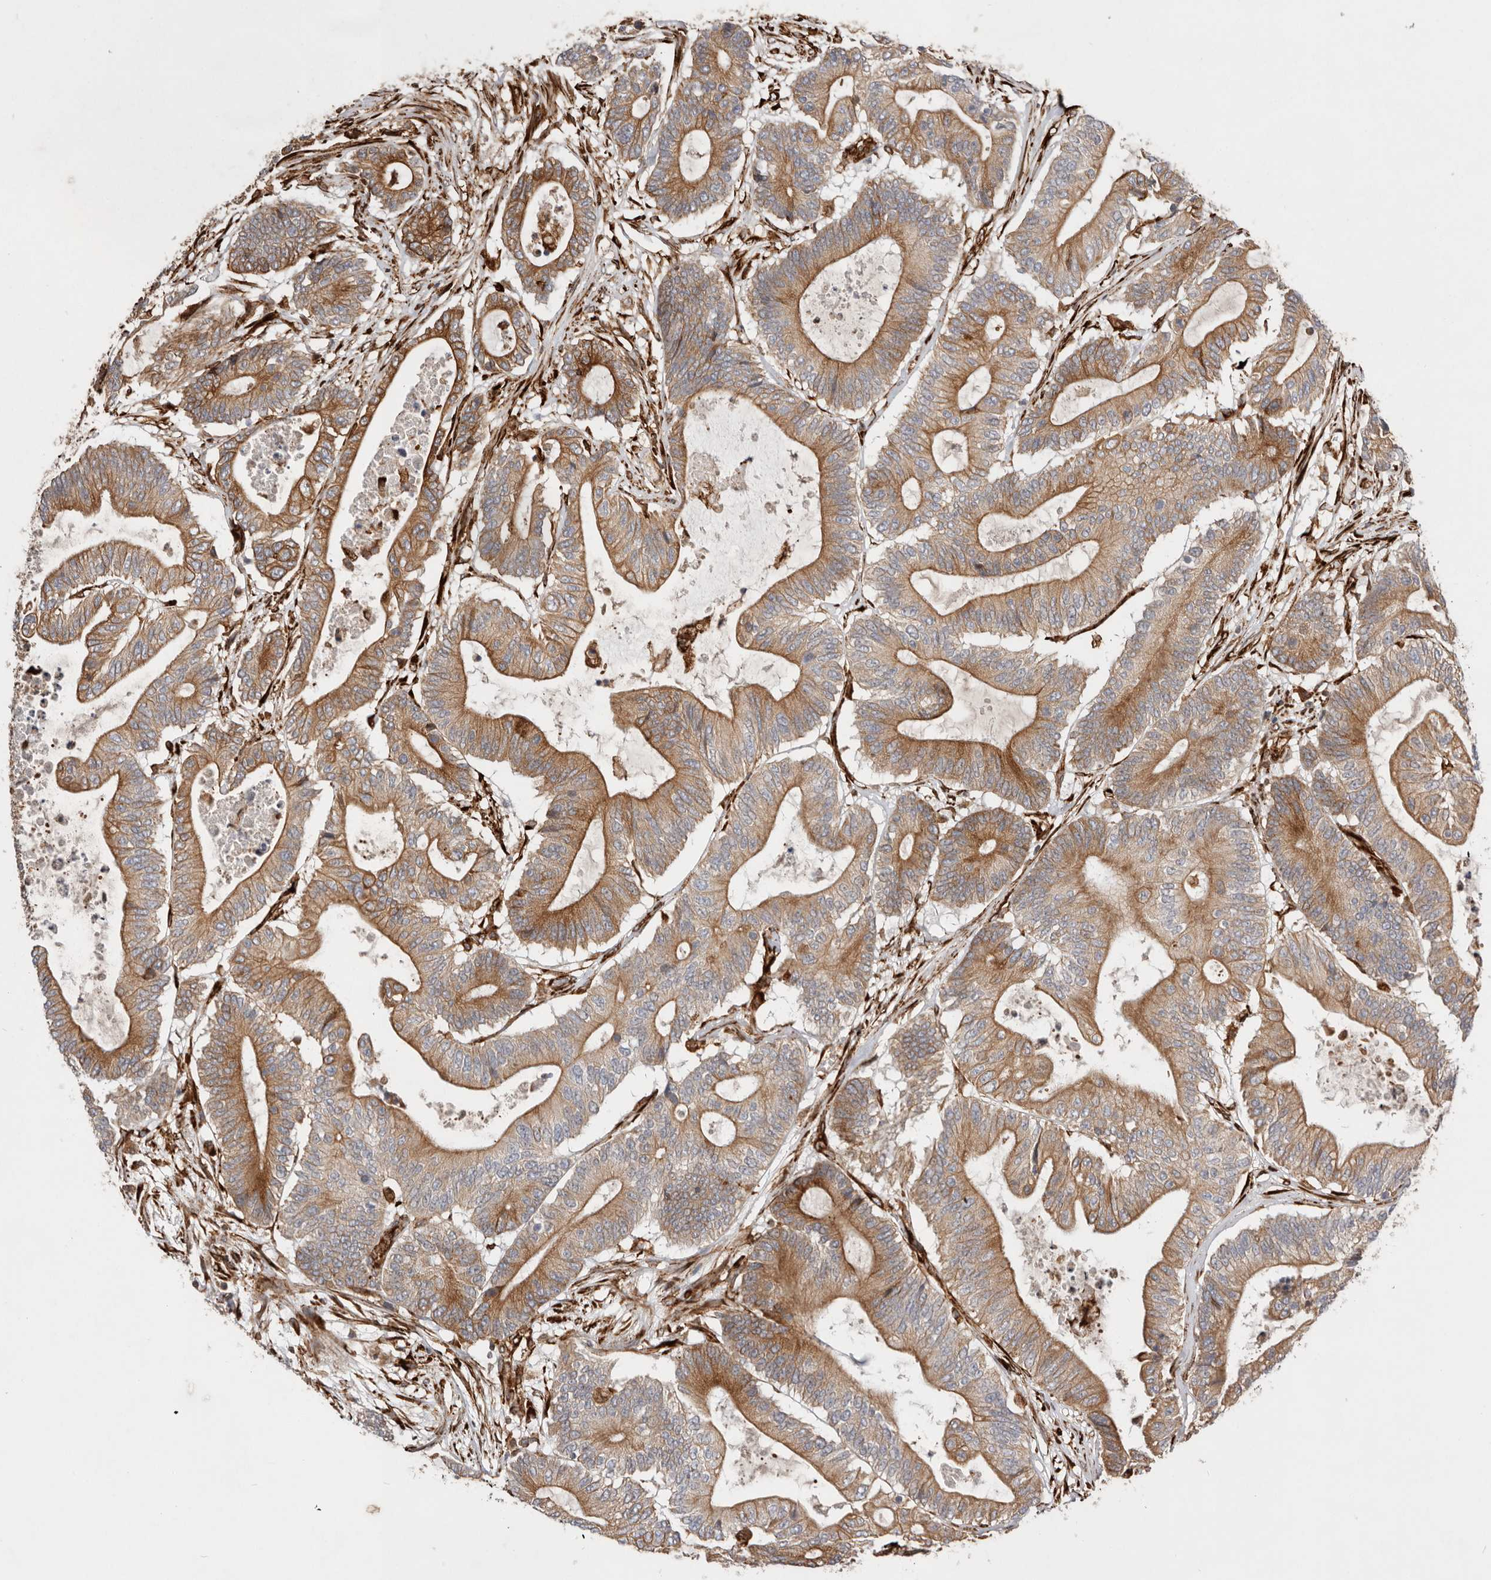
{"staining": {"intensity": "moderate", "quantity": ">75%", "location": "cytoplasmic/membranous"}, "tissue": "colorectal cancer", "cell_type": "Tumor cells", "image_type": "cancer", "snomed": [{"axis": "morphology", "description": "Adenocarcinoma, NOS"}, {"axis": "topography", "description": "Colon"}], "caption": "This histopathology image displays adenocarcinoma (colorectal) stained with immunohistochemistry (IHC) to label a protein in brown. The cytoplasmic/membranous of tumor cells show moderate positivity for the protein. Nuclei are counter-stained blue.", "gene": "WDTC1", "patient": {"sex": "female", "age": 84}}